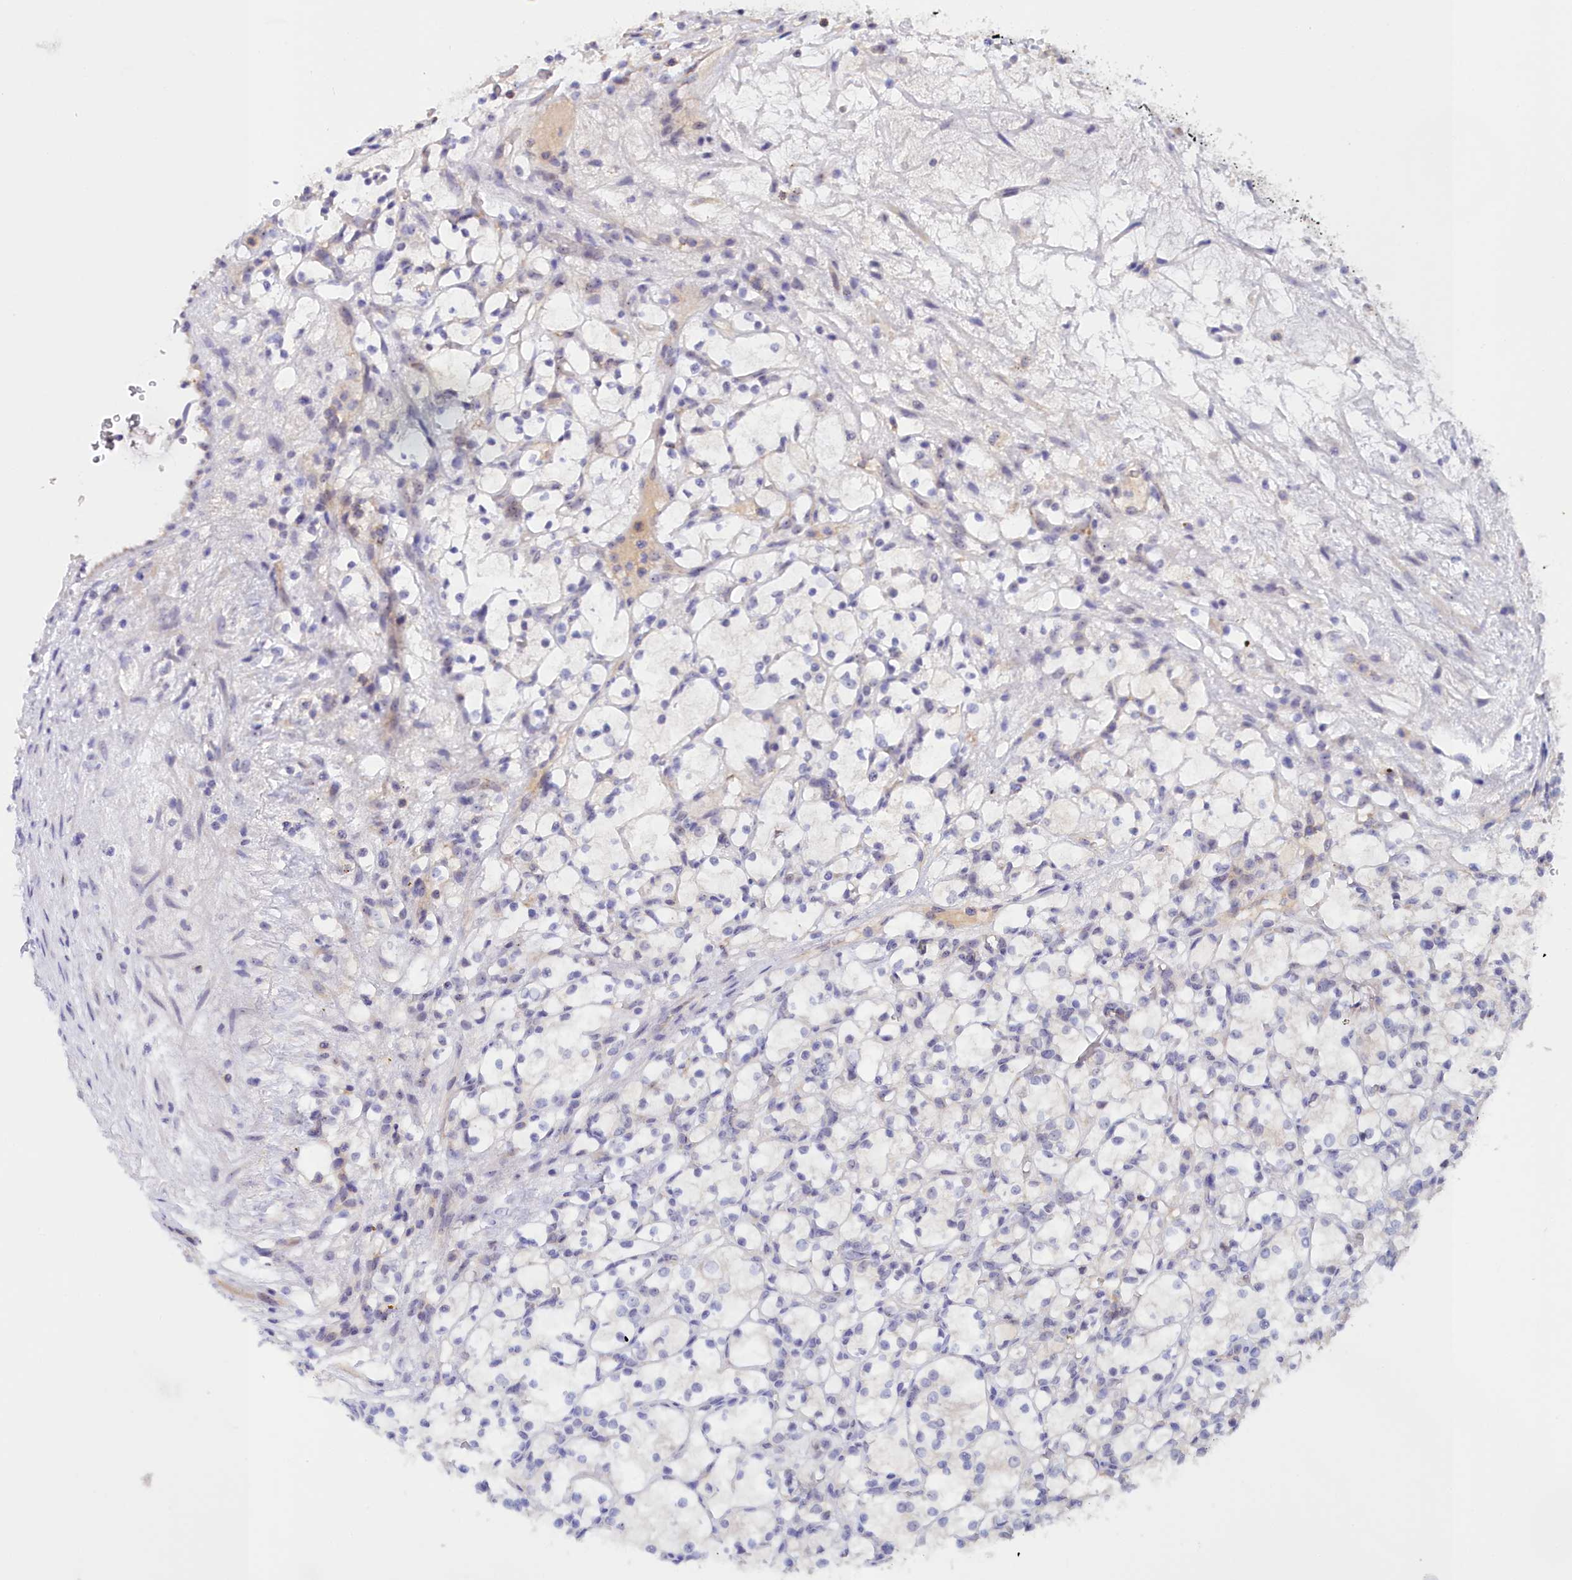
{"staining": {"intensity": "negative", "quantity": "none", "location": "none"}, "tissue": "renal cancer", "cell_type": "Tumor cells", "image_type": "cancer", "snomed": [{"axis": "morphology", "description": "Adenocarcinoma, NOS"}, {"axis": "topography", "description": "Kidney"}], "caption": "Adenocarcinoma (renal) was stained to show a protein in brown. There is no significant staining in tumor cells.", "gene": "NEURL4", "patient": {"sex": "female", "age": 69}}